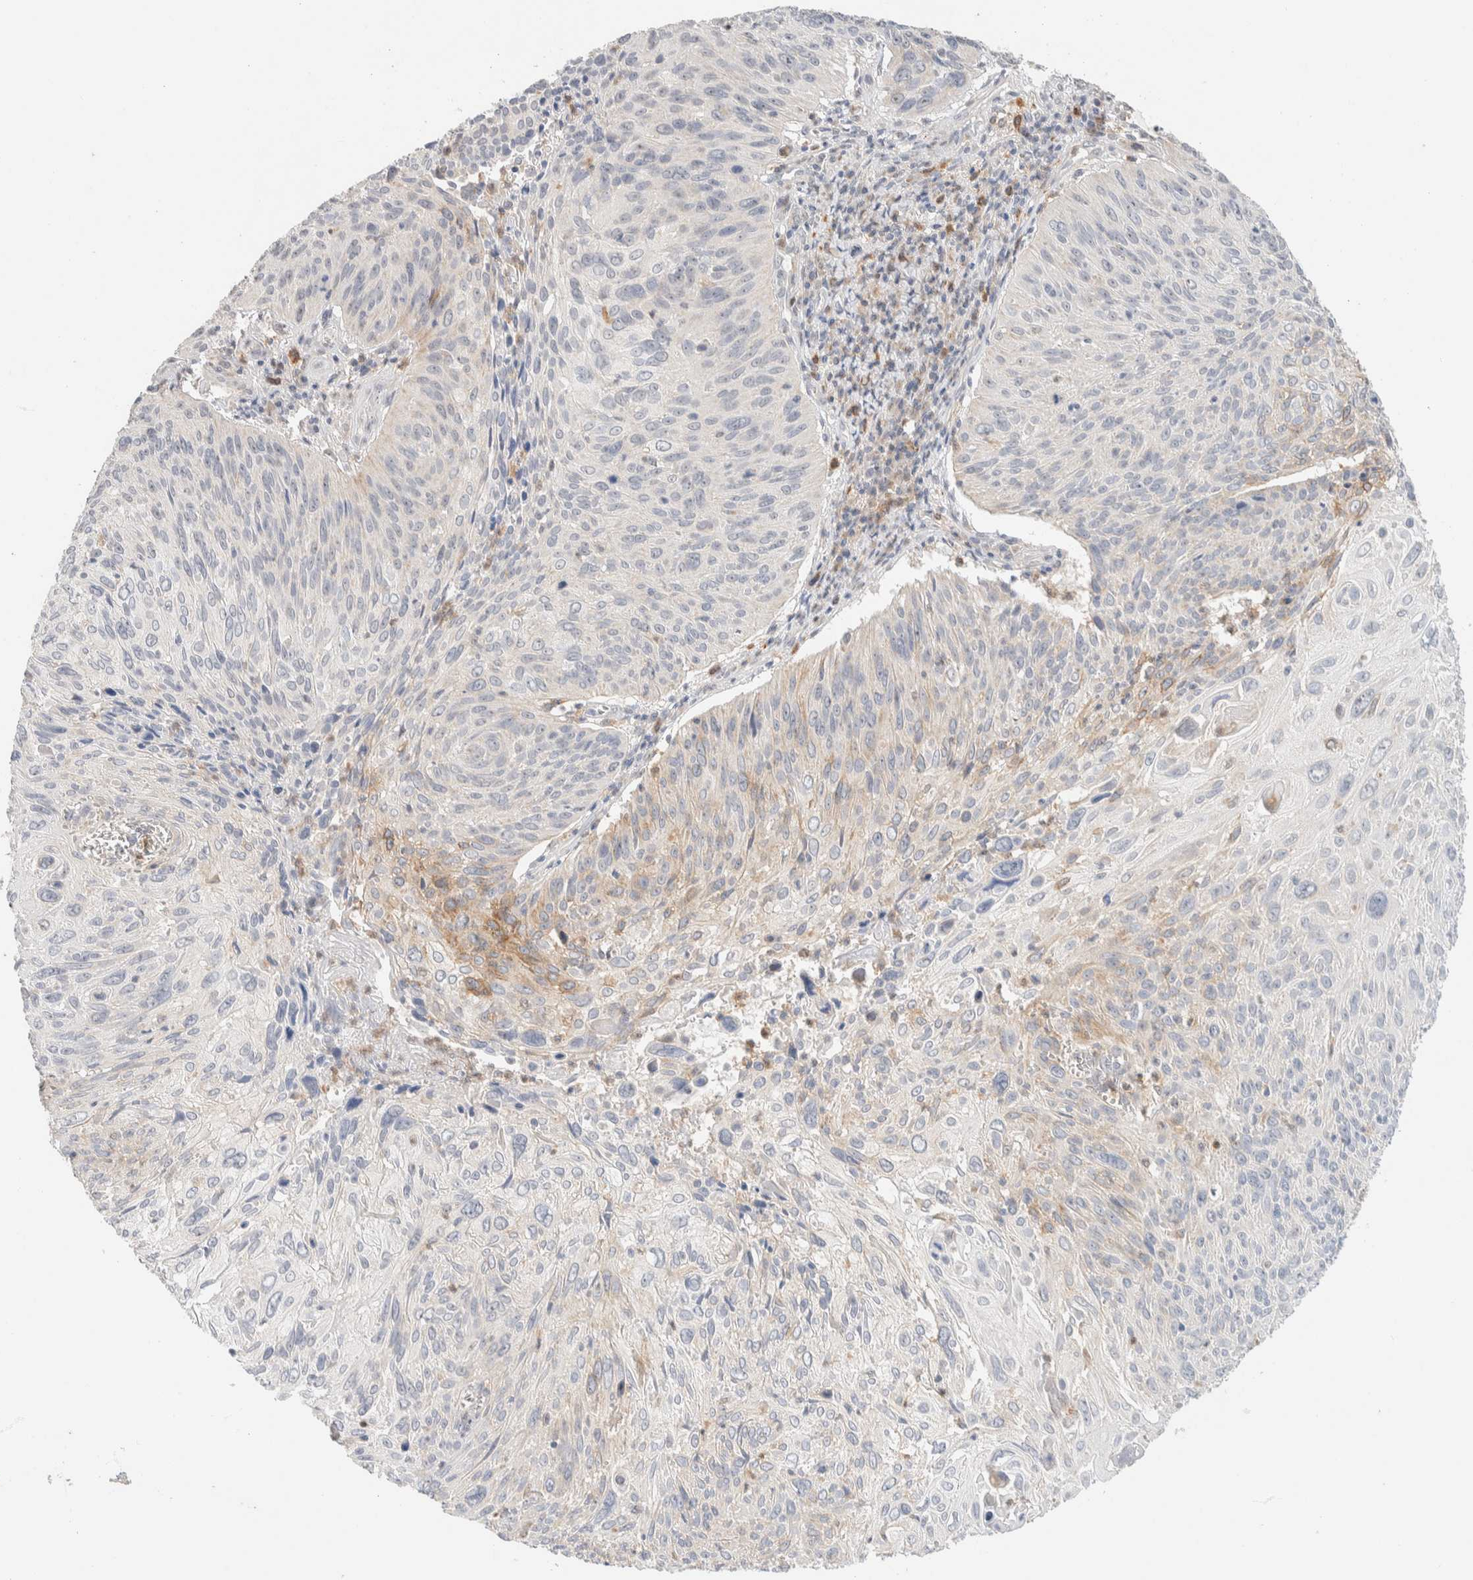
{"staining": {"intensity": "moderate", "quantity": "<25%", "location": "cytoplasmic/membranous"}, "tissue": "cervical cancer", "cell_type": "Tumor cells", "image_type": "cancer", "snomed": [{"axis": "morphology", "description": "Squamous cell carcinoma, NOS"}, {"axis": "topography", "description": "Cervix"}], "caption": "A brown stain shows moderate cytoplasmic/membranous positivity of a protein in human cervical cancer tumor cells.", "gene": "HDHD3", "patient": {"sex": "female", "age": 51}}